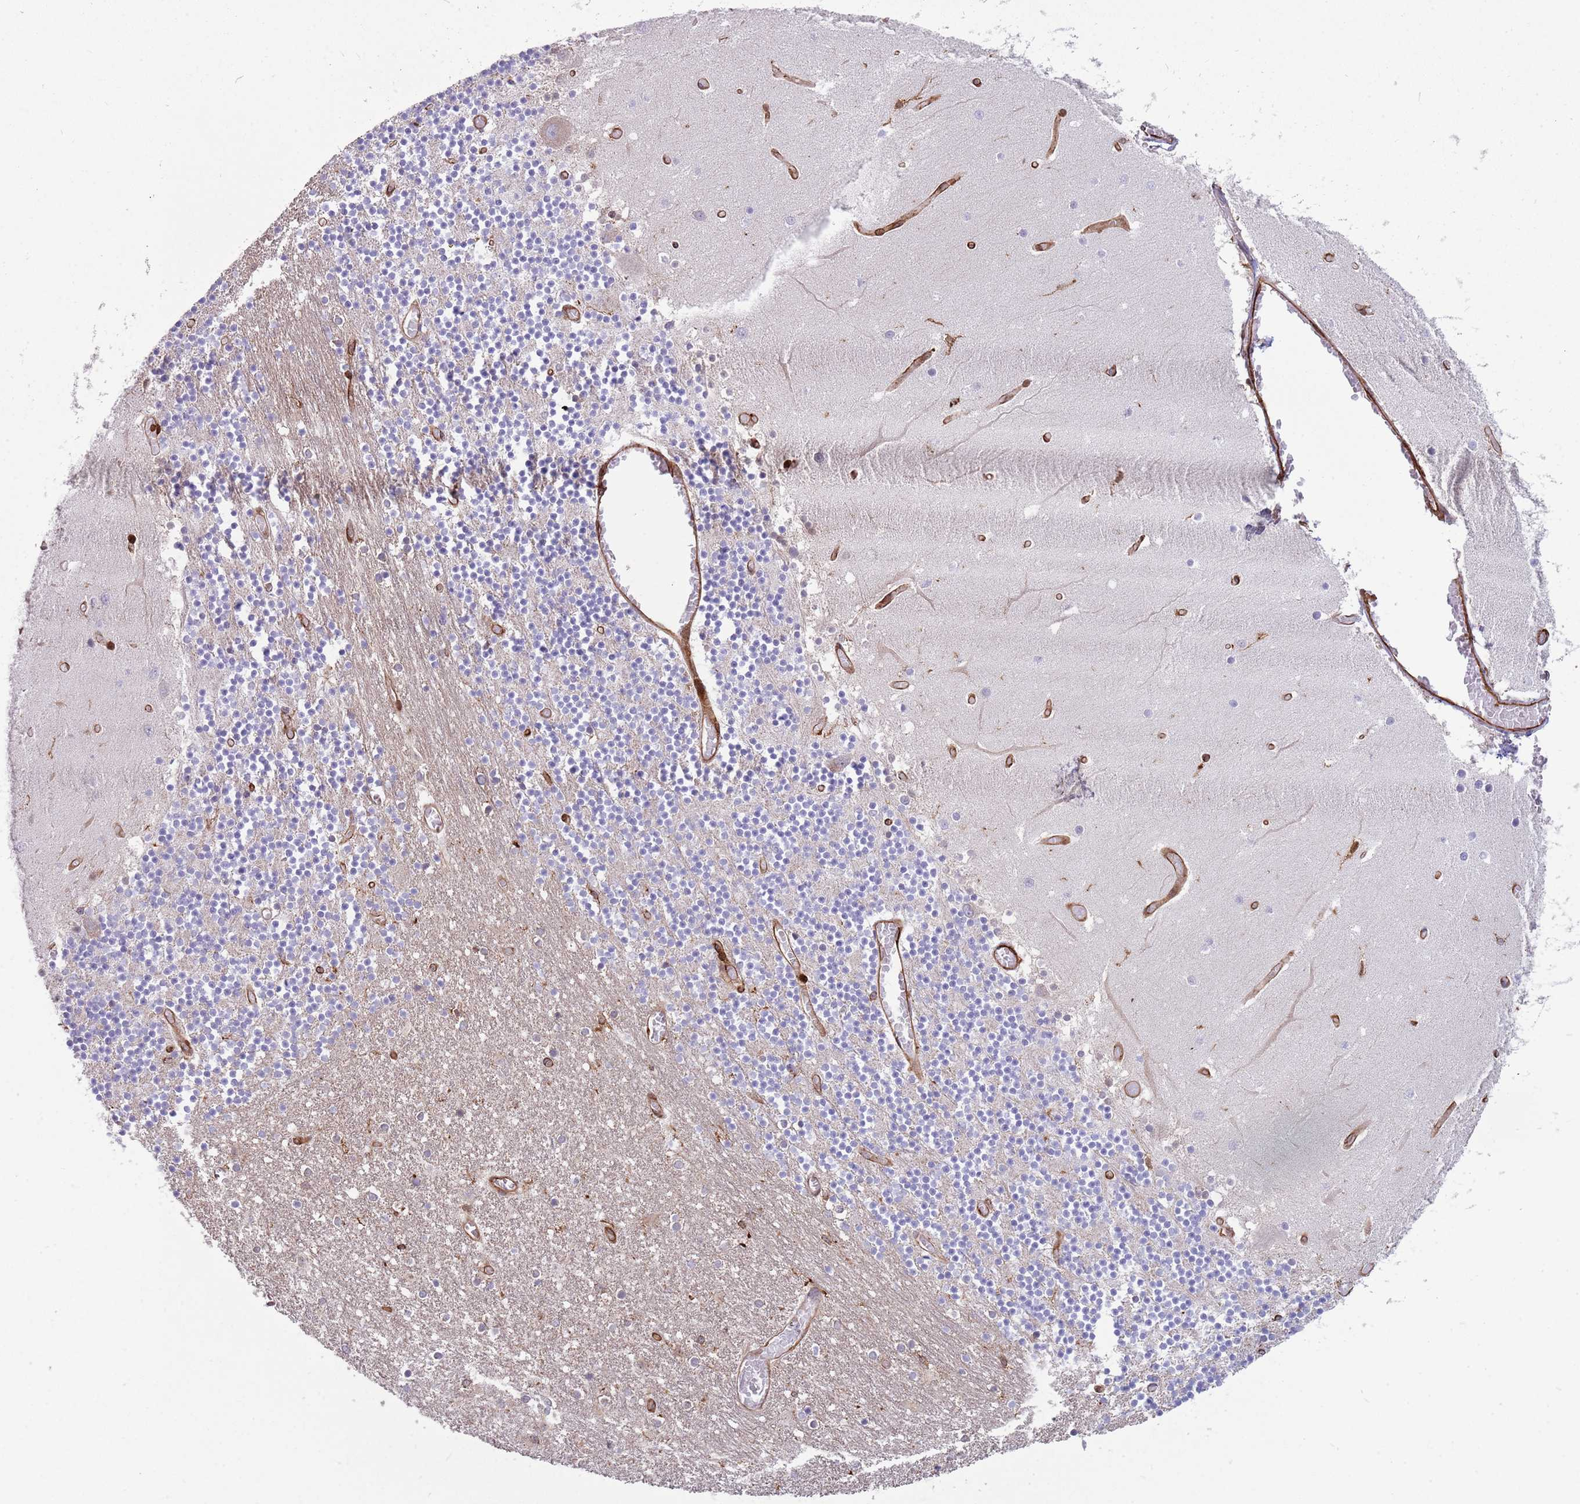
{"staining": {"intensity": "negative", "quantity": "none", "location": "none"}, "tissue": "cerebellum", "cell_type": "Cells in granular layer", "image_type": "normal", "snomed": [{"axis": "morphology", "description": "Normal tissue, NOS"}, {"axis": "topography", "description": "Cerebellum"}], "caption": "Human cerebellum stained for a protein using immunohistochemistry displays no expression in cells in granular layer.", "gene": "KBTBD6", "patient": {"sex": "female", "age": 28}}